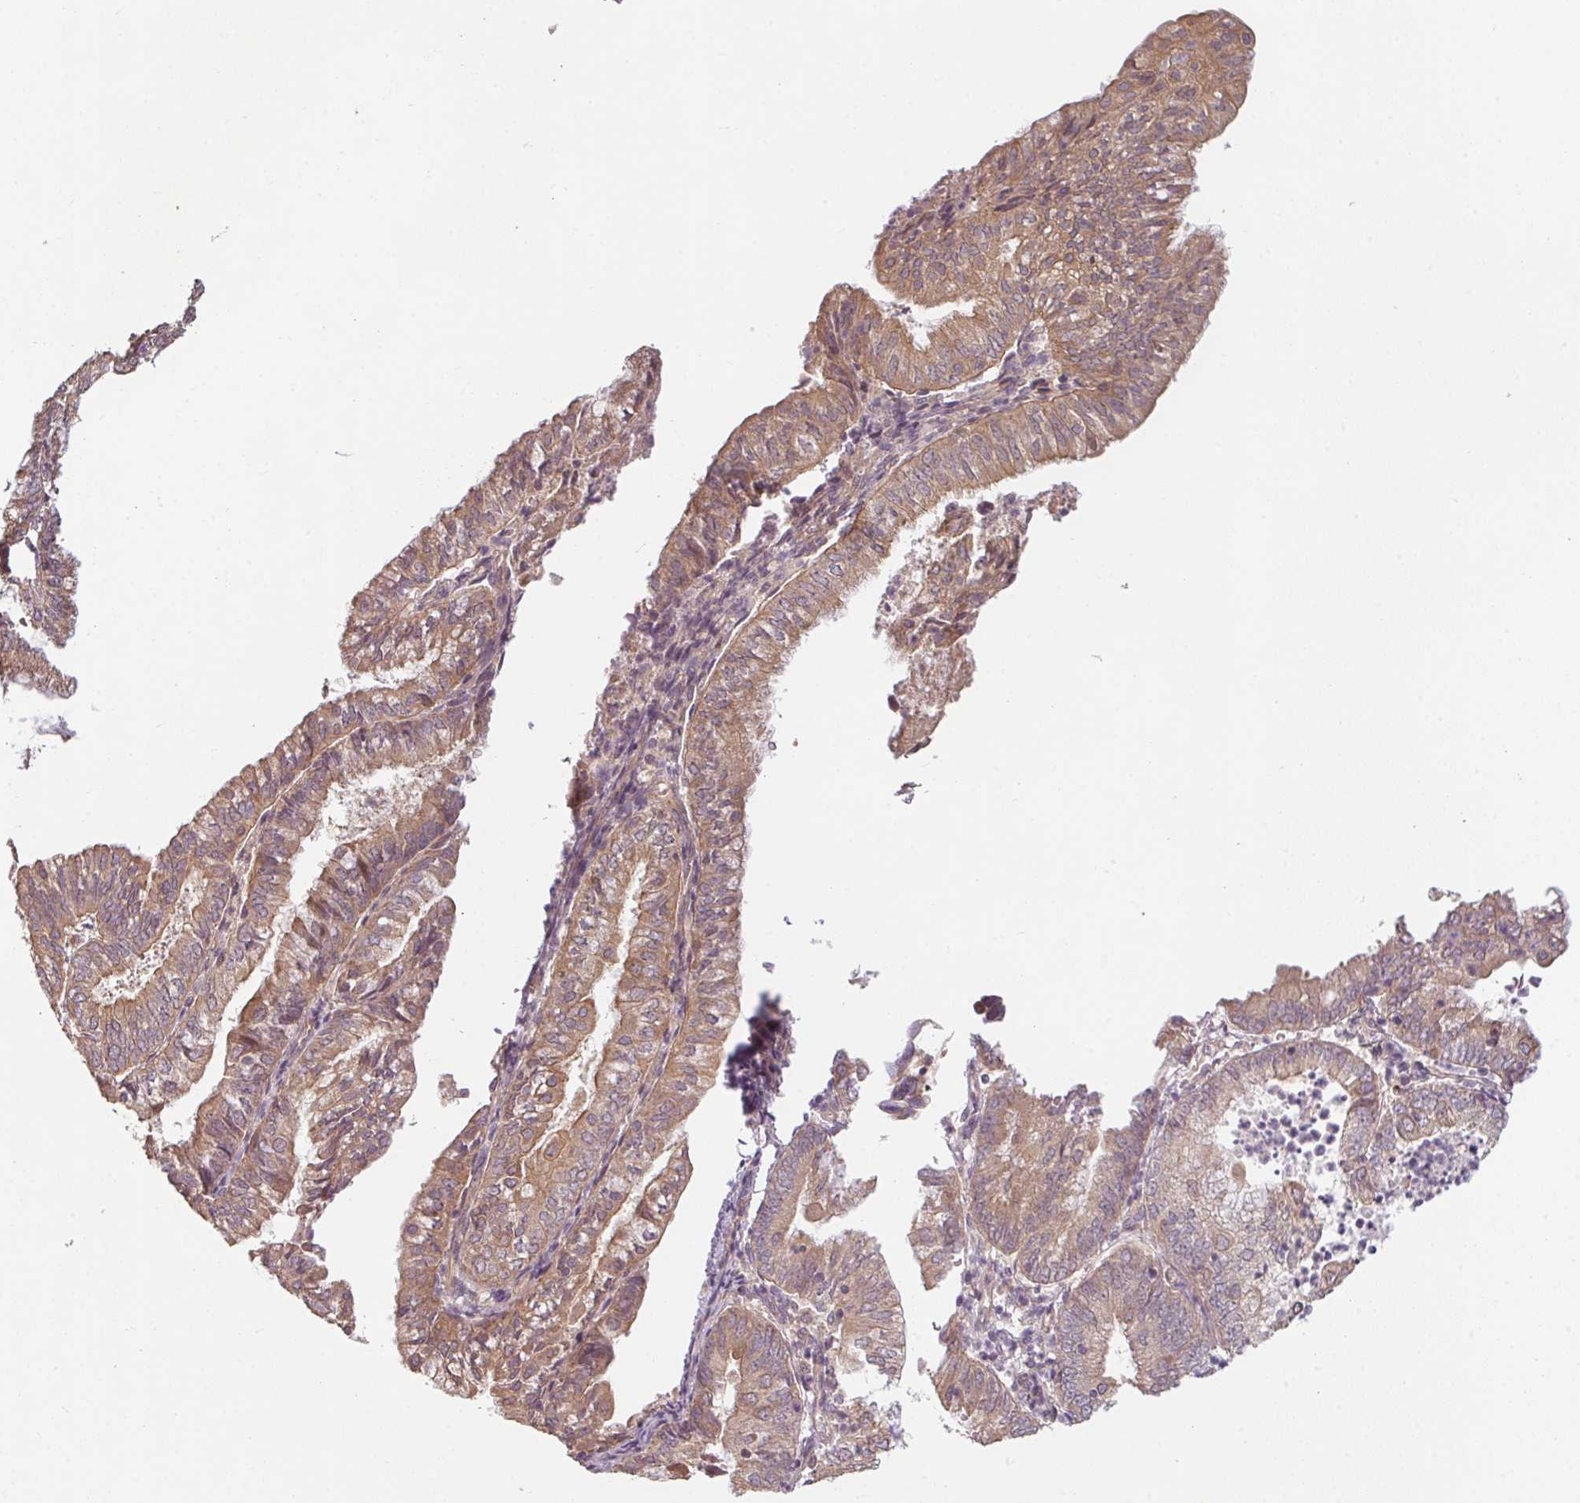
{"staining": {"intensity": "moderate", "quantity": ">75%", "location": "cytoplasmic/membranous"}, "tissue": "endometrial cancer", "cell_type": "Tumor cells", "image_type": "cancer", "snomed": [{"axis": "morphology", "description": "Adenocarcinoma, NOS"}, {"axis": "topography", "description": "Endometrium"}], "caption": "Moderate cytoplasmic/membranous protein staining is seen in approximately >75% of tumor cells in endometrial adenocarcinoma. The staining was performed using DAB (3,3'-diaminobenzidine) to visualize the protein expression in brown, while the nuclei were stained in blue with hematoxylin (Magnification: 20x).", "gene": "RNF31", "patient": {"sex": "female", "age": 55}}